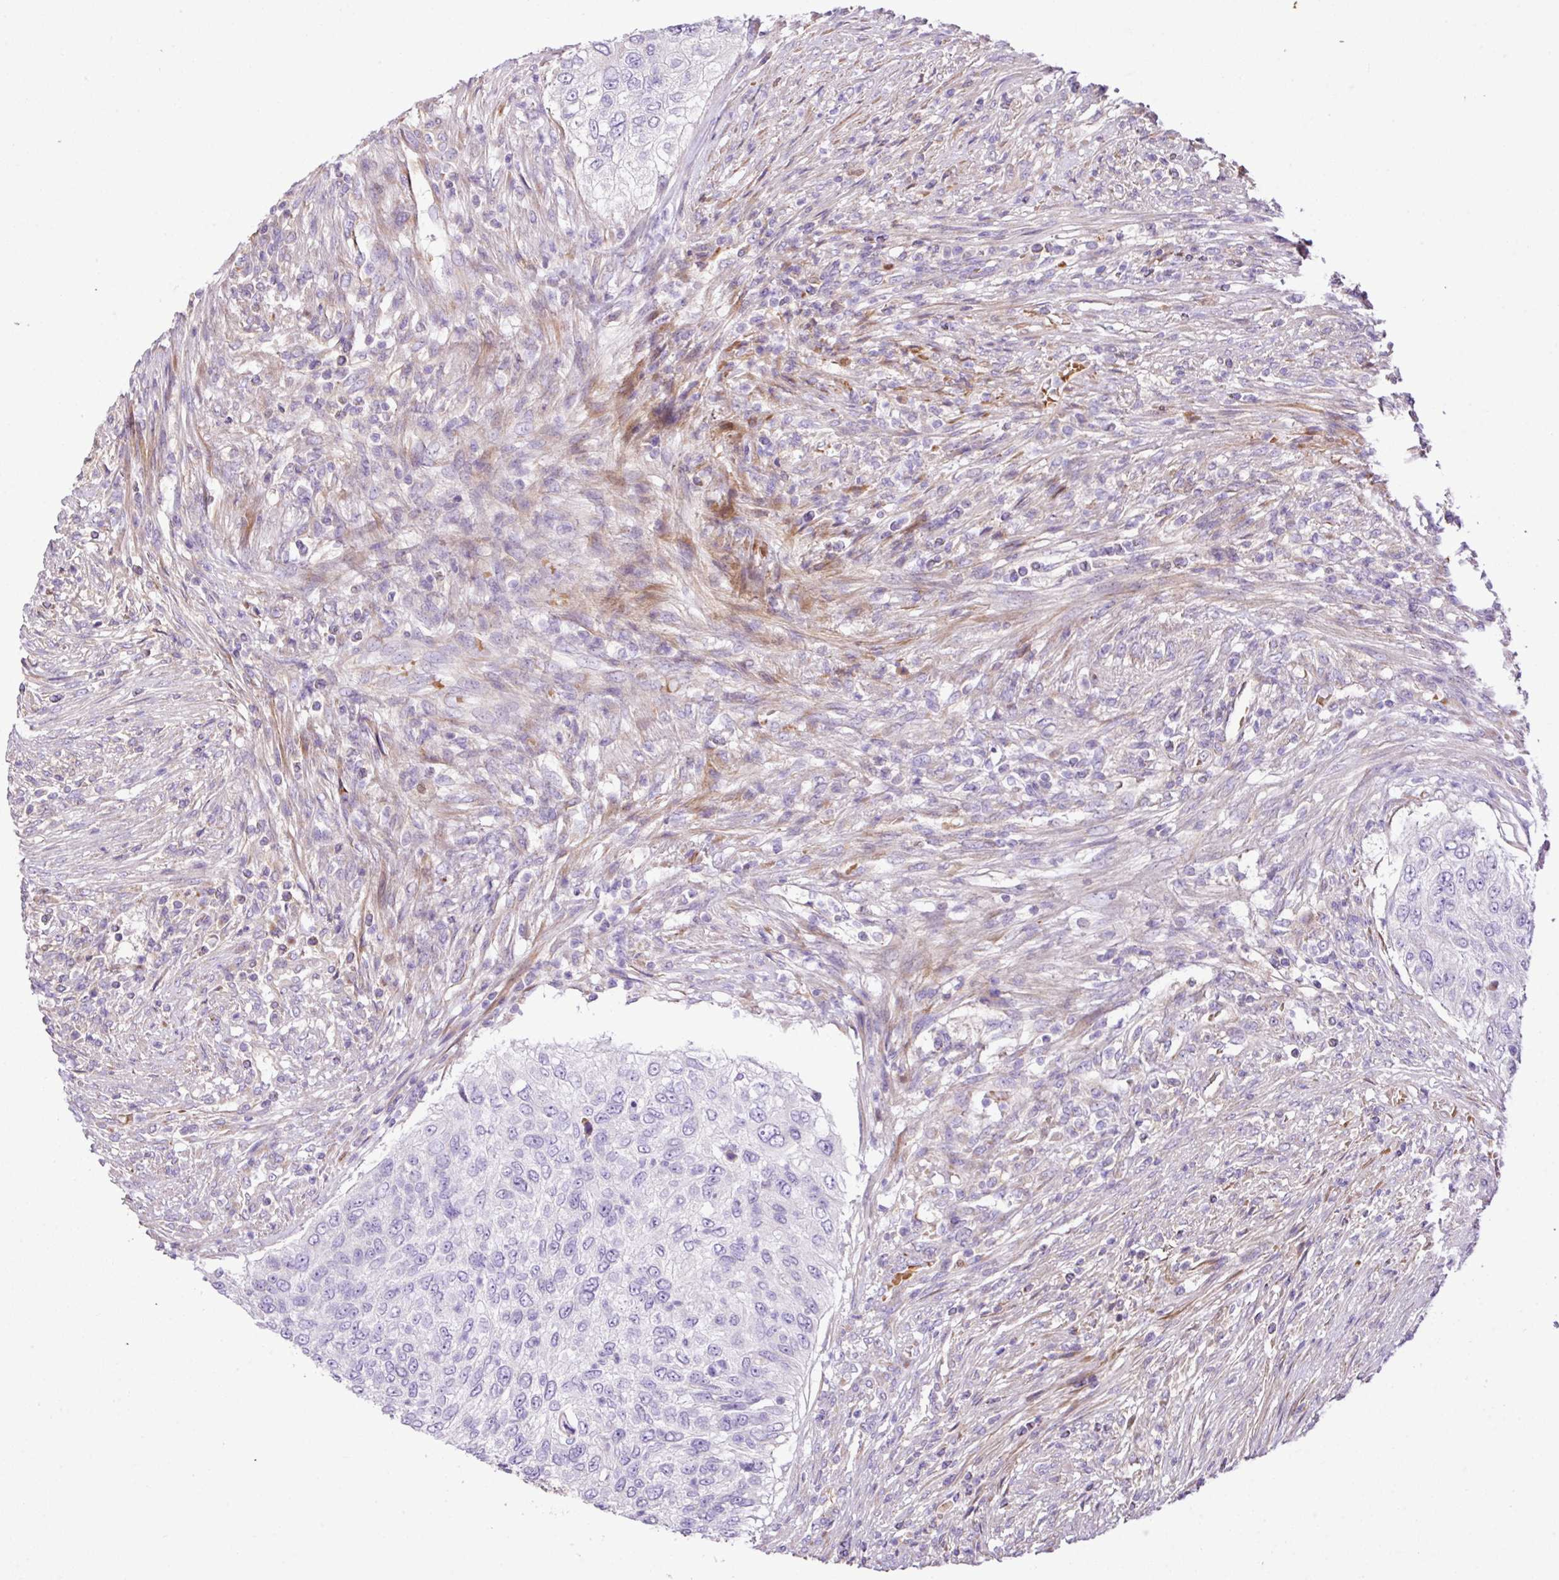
{"staining": {"intensity": "negative", "quantity": "none", "location": "none"}, "tissue": "urothelial cancer", "cell_type": "Tumor cells", "image_type": "cancer", "snomed": [{"axis": "morphology", "description": "Urothelial carcinoma, High grade"}, {"axis": "topography", "description": "Urinary bladder"}], "caption": "Tumor cells are negative for brown protein staining in urothelial cancer.", "gene": "CTXN2", "patient": {"sex": "female", "age": 60}}